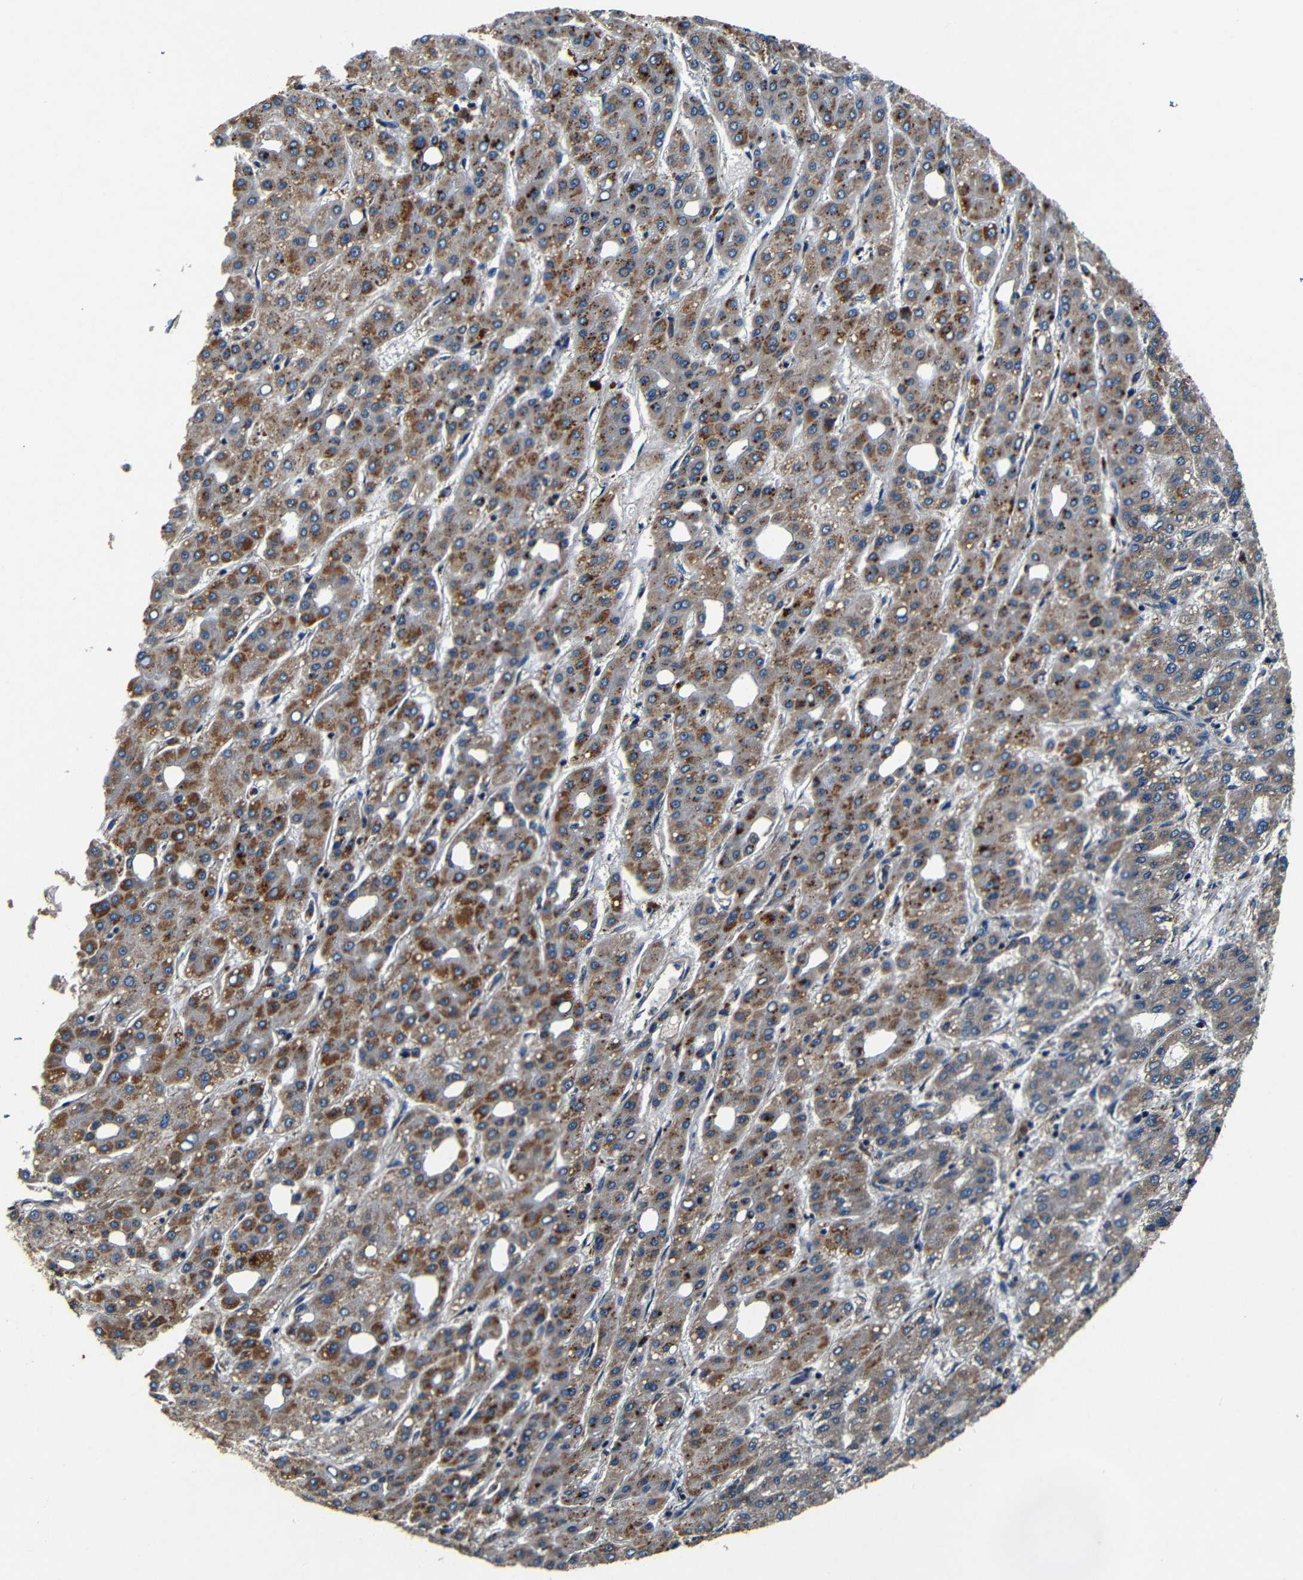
{"staining": {"intensity": "moderate", "quantity": ">75%", "location": "cytoplasmic/membranous"}, "tissue": "liver cancer", "cell_type": "Tumor cells", "image_type": "cancer", "snomed": [{"axis": "morphology", "description": "Carcinoma, Hepatocellular, NOS"}, {"axis": "topography", "description": "Liver"}], "caption": "Liver cancer stained with DAB (3,3'-diaminobenzidine) immunohistochemistry (IHC) displays medium levels of moderate cytoplasmic/membranous staining in approximately >75% of tumor cells.", "gene": "MTX1", "patient": {"sex": "male", "age": 65}}